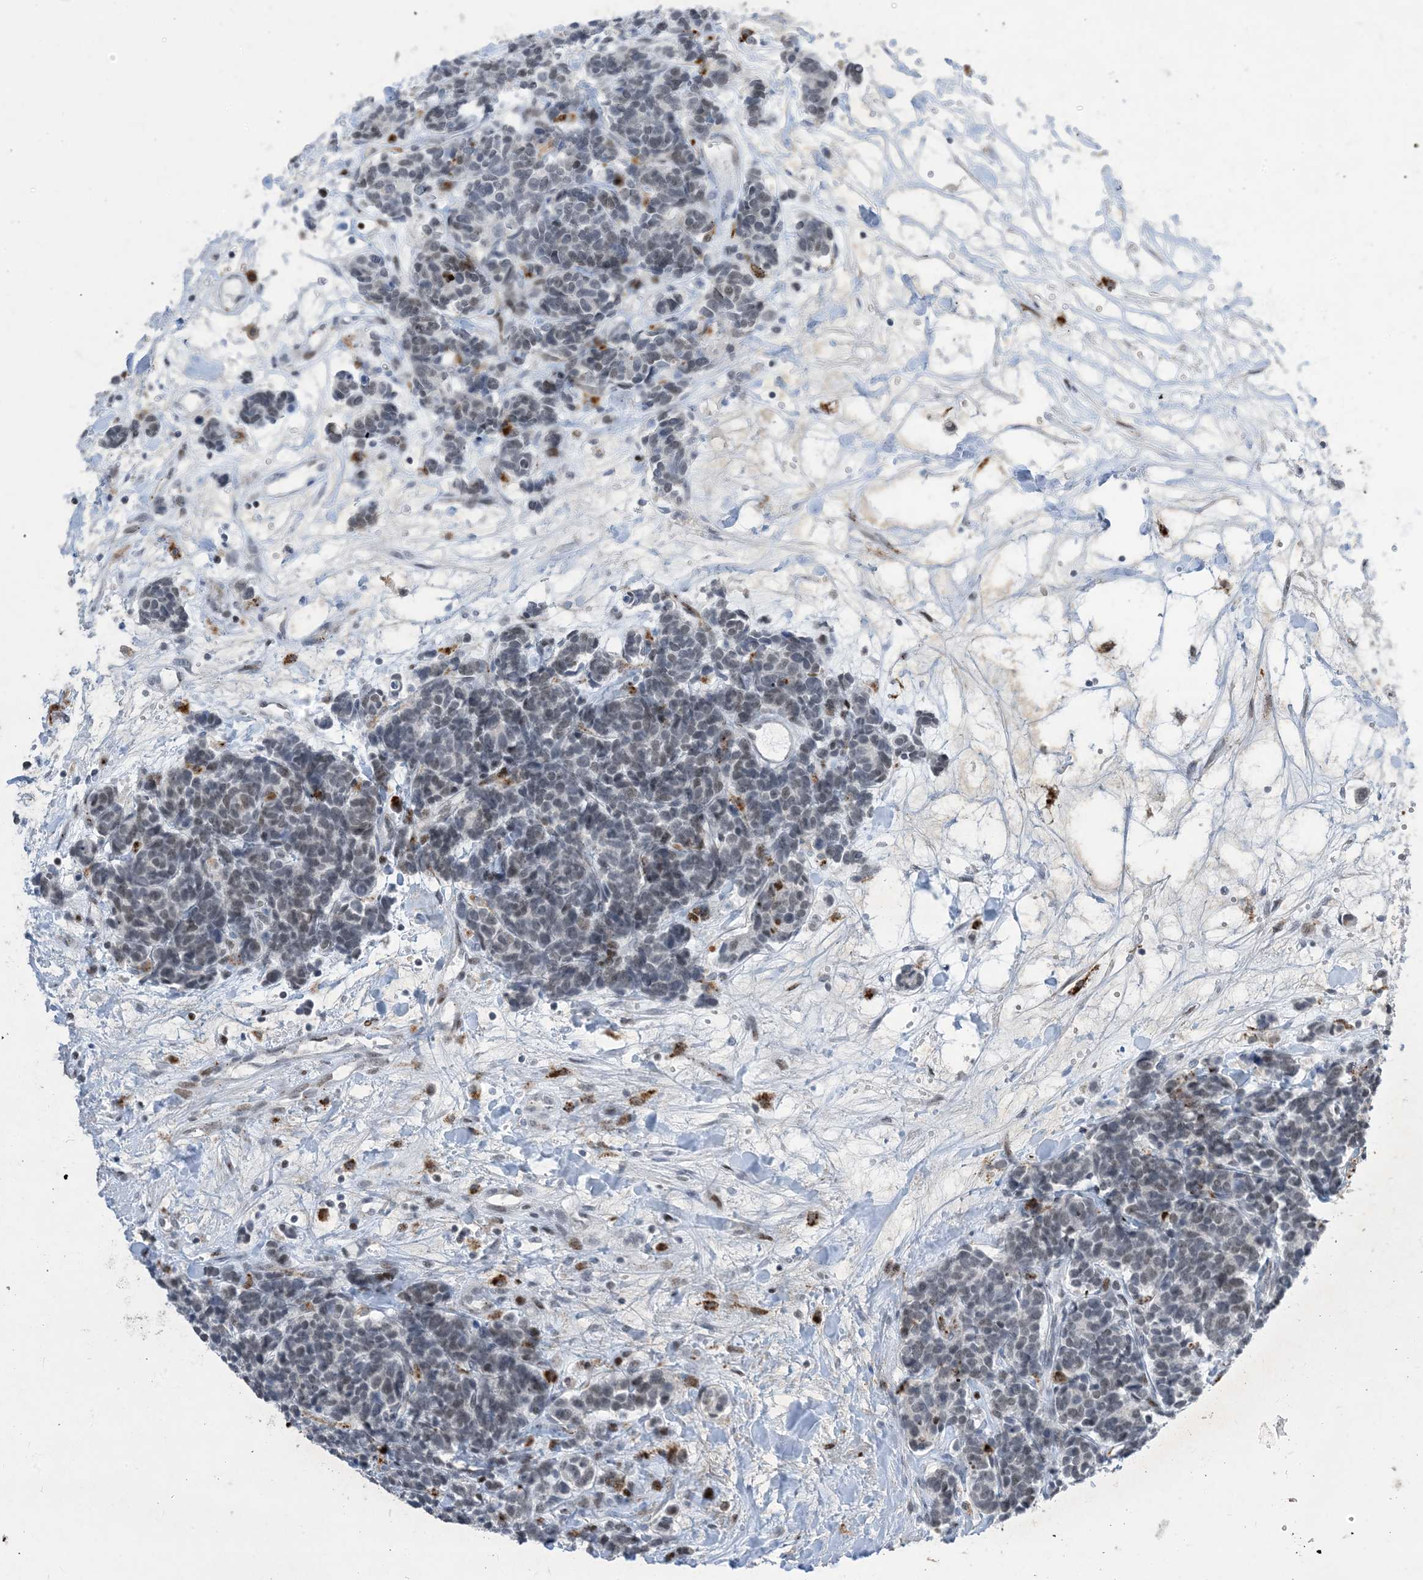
{"staining": {"intensity": "negative", "quantity": "none", "location": "none"}, "tissue": "carcinoid", "cell_type": "Tumor cells", "image_type": "cancer", "snomed": [{"axis": "morphology", "description": "Carcinoma, NOS"}, {"axis": "morphology", "description": "Carcinoid, malignant, NOS"}, {"axis": "topography", "description": "Urinary bladder"}], "caption": "Protein analysis of malignant carcinoid reveals no significant positivity in tumor cells. The staining is performed using DAB brown chromogen with nuclei counter-stained in using hematoxylin.", "gene": "SLC25A53", "patient": {"sex": "male", "age": 57}}